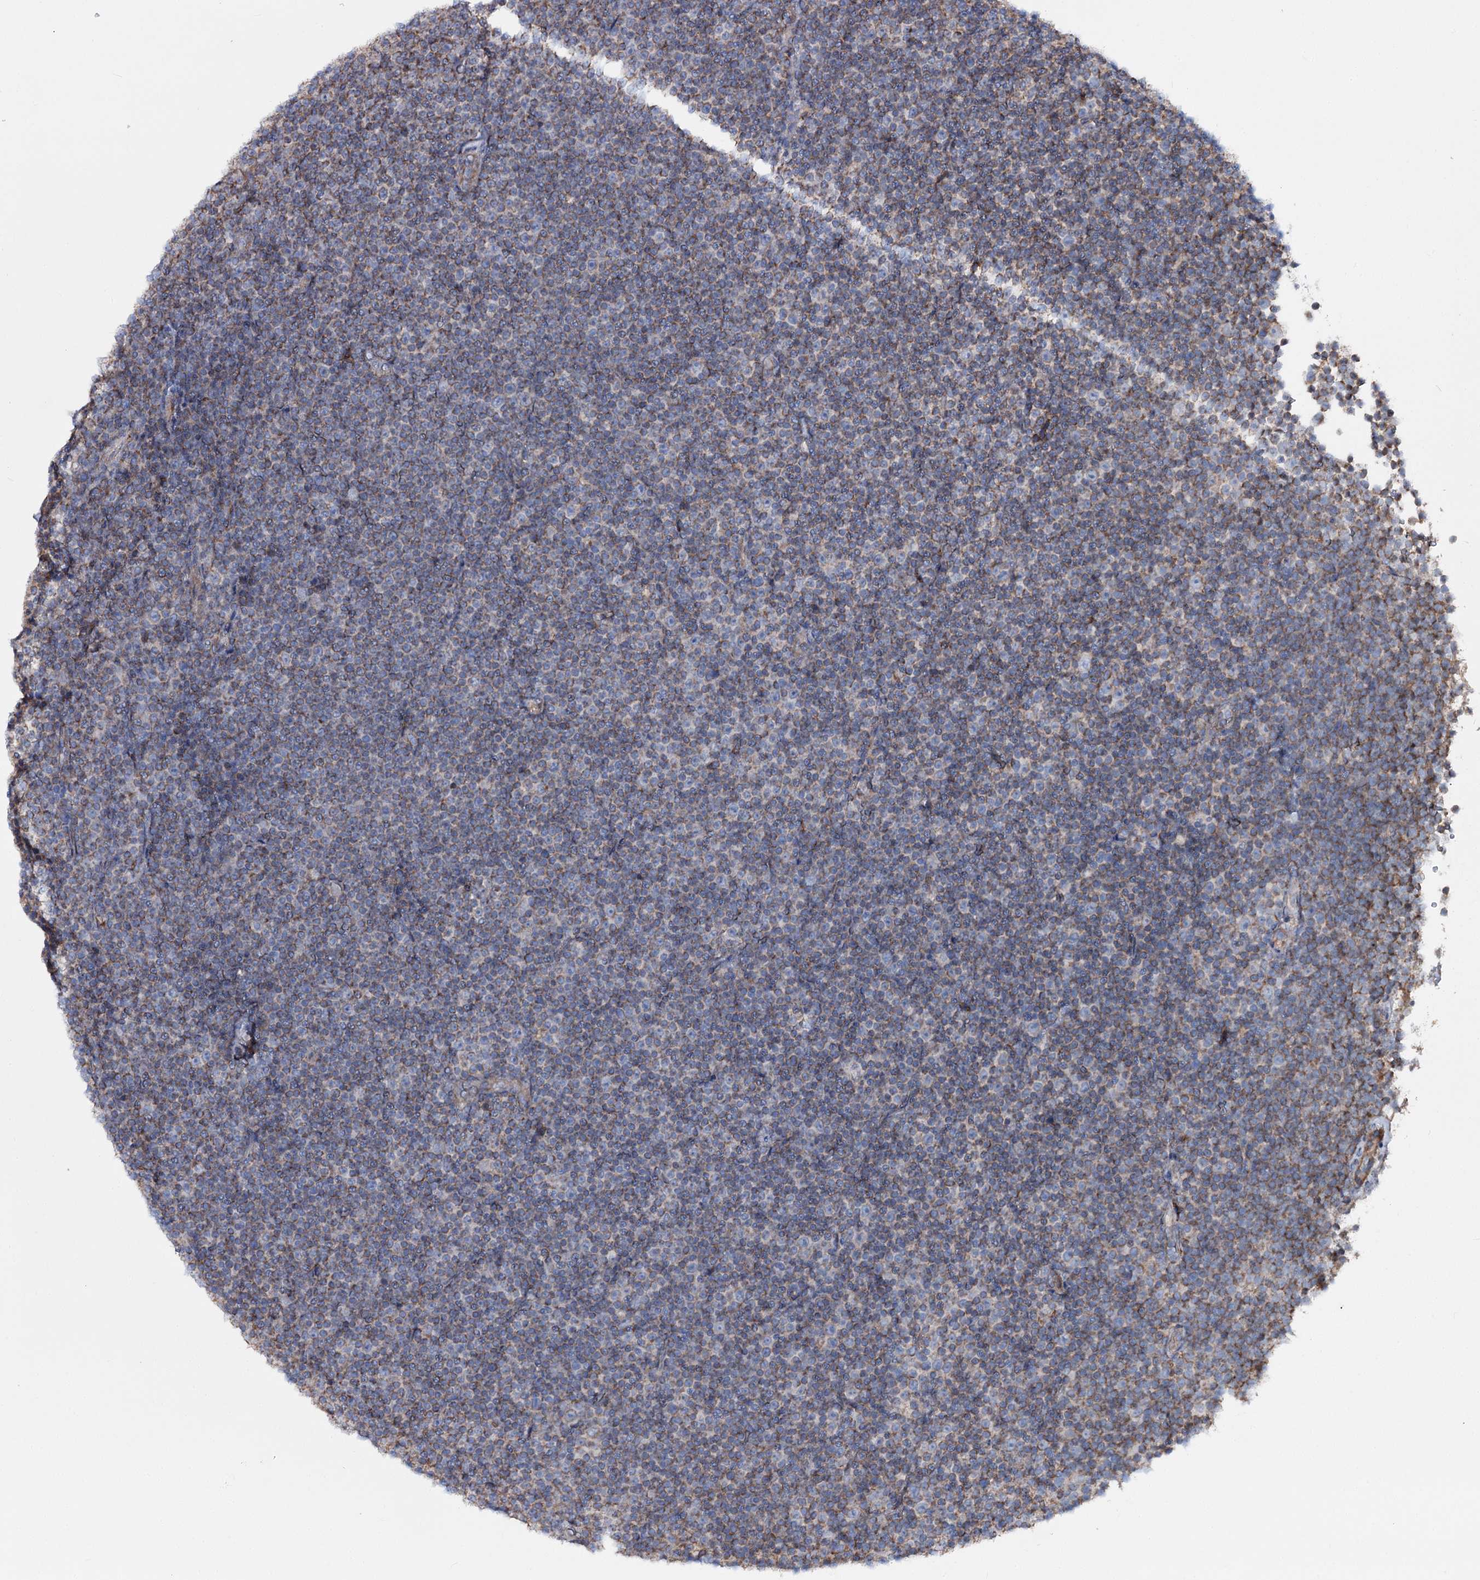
{"staining": {"intensity": "negative", "quantity": "none", "location": "none"}, "tissue": "lymphoma", "cell_type": "Tumor cells", "image_type": "cancer", "snomed": [{"axis": "morphology", "description": "Malignant lymphoma, non-Hodgkin's type, Low grade"}, {"axis": "topography", "description": "Lymph node"}], "caption": "Tumor cells show no significant staining in lymphoma.", "gene": "MSANTD2", "patient": {"sex": "female", "age": 67}}